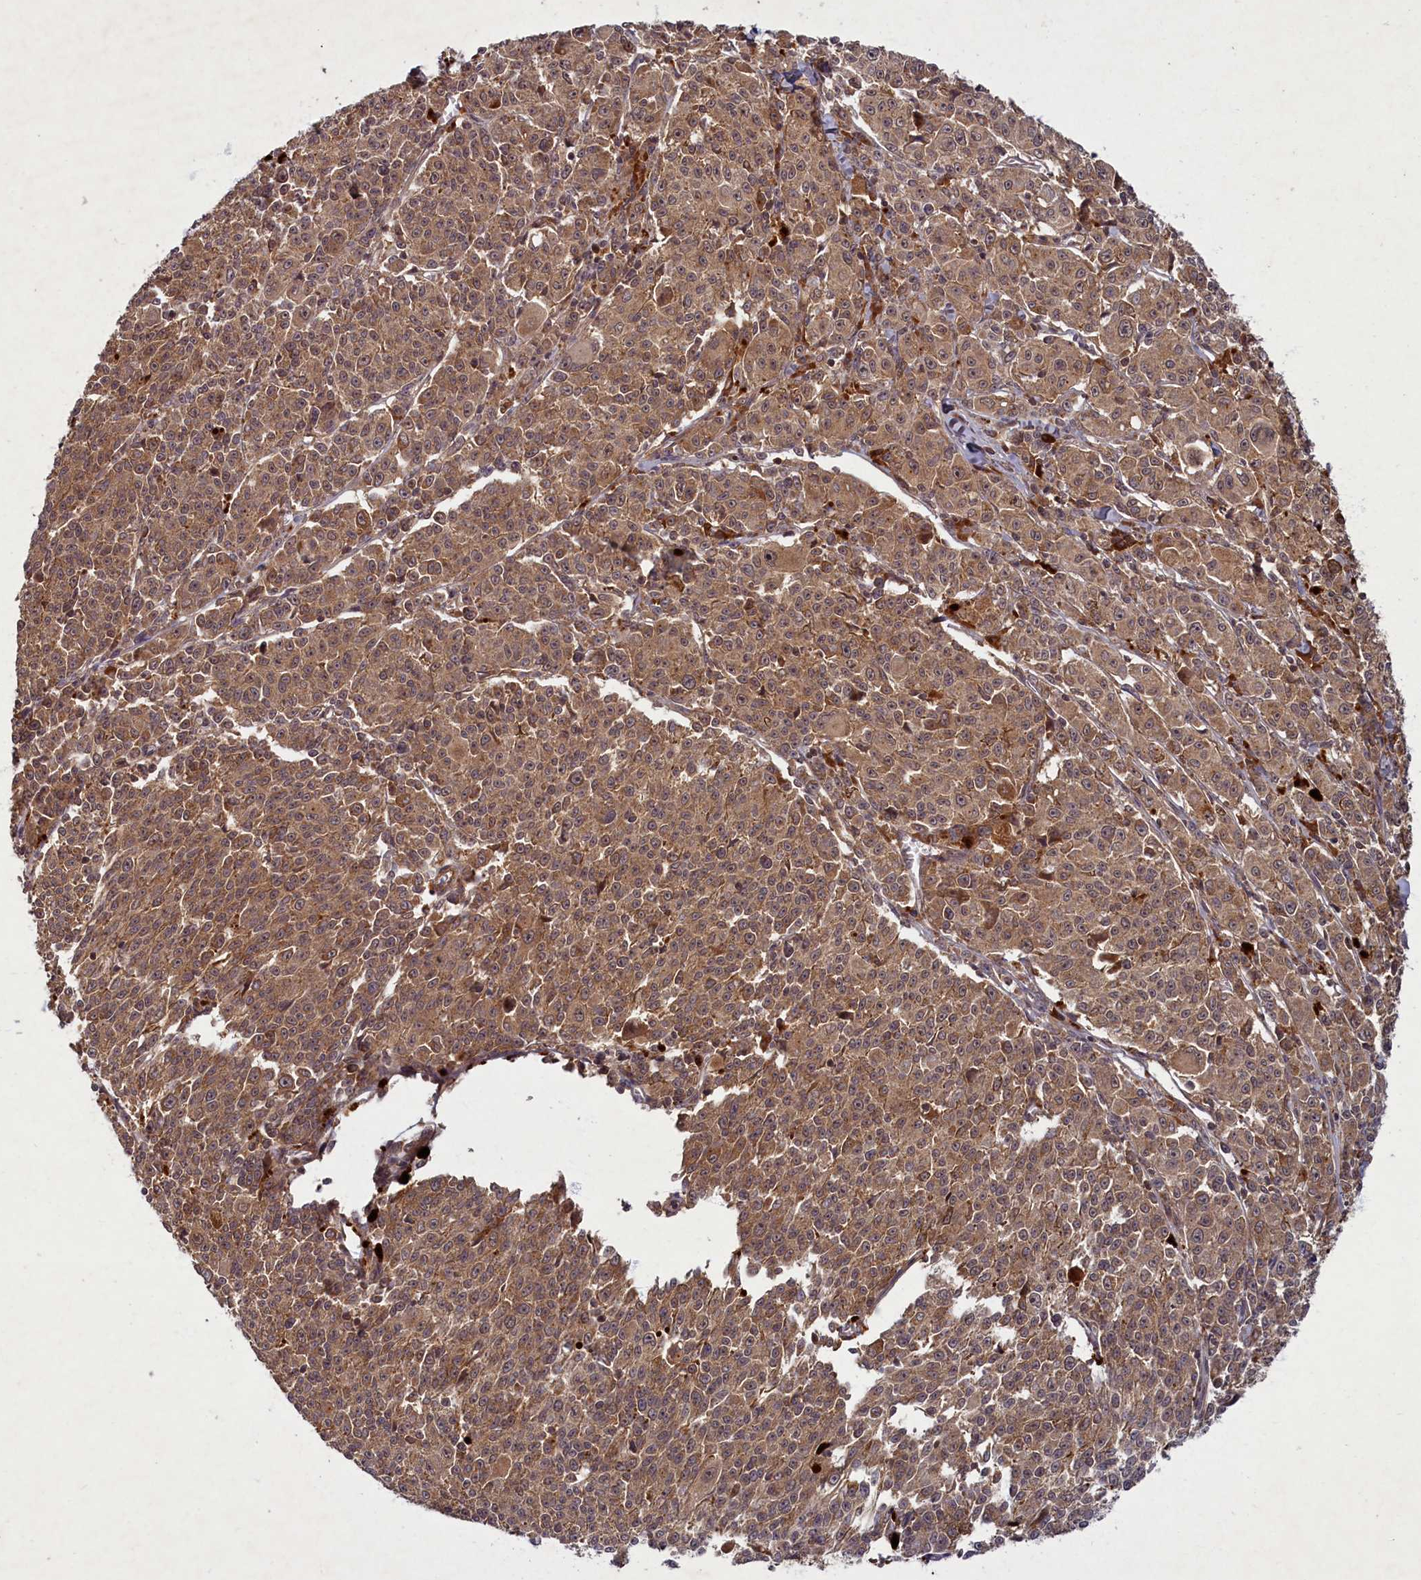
{"staining": {"intensity": "moderate", "quantity": ">75%", "location": "cytoplasmic/membranous"}, "tissue": "melanoma", "cell_type": "Tumor cells", "image_type": "cancer", "snomed": [{"axis": "morphology", "description": "Malignant melanoma, NOS"}, {"axis": "topography", "description": "Skin"}], "caption": "DAB immunohistochemical staining of human malignant melanoma displays moderate cytoplasmic/membranous protein staining in about >75% of tumor cells.", "gene": "BICD1", "patient": {"sex": "female", "age": 52}}